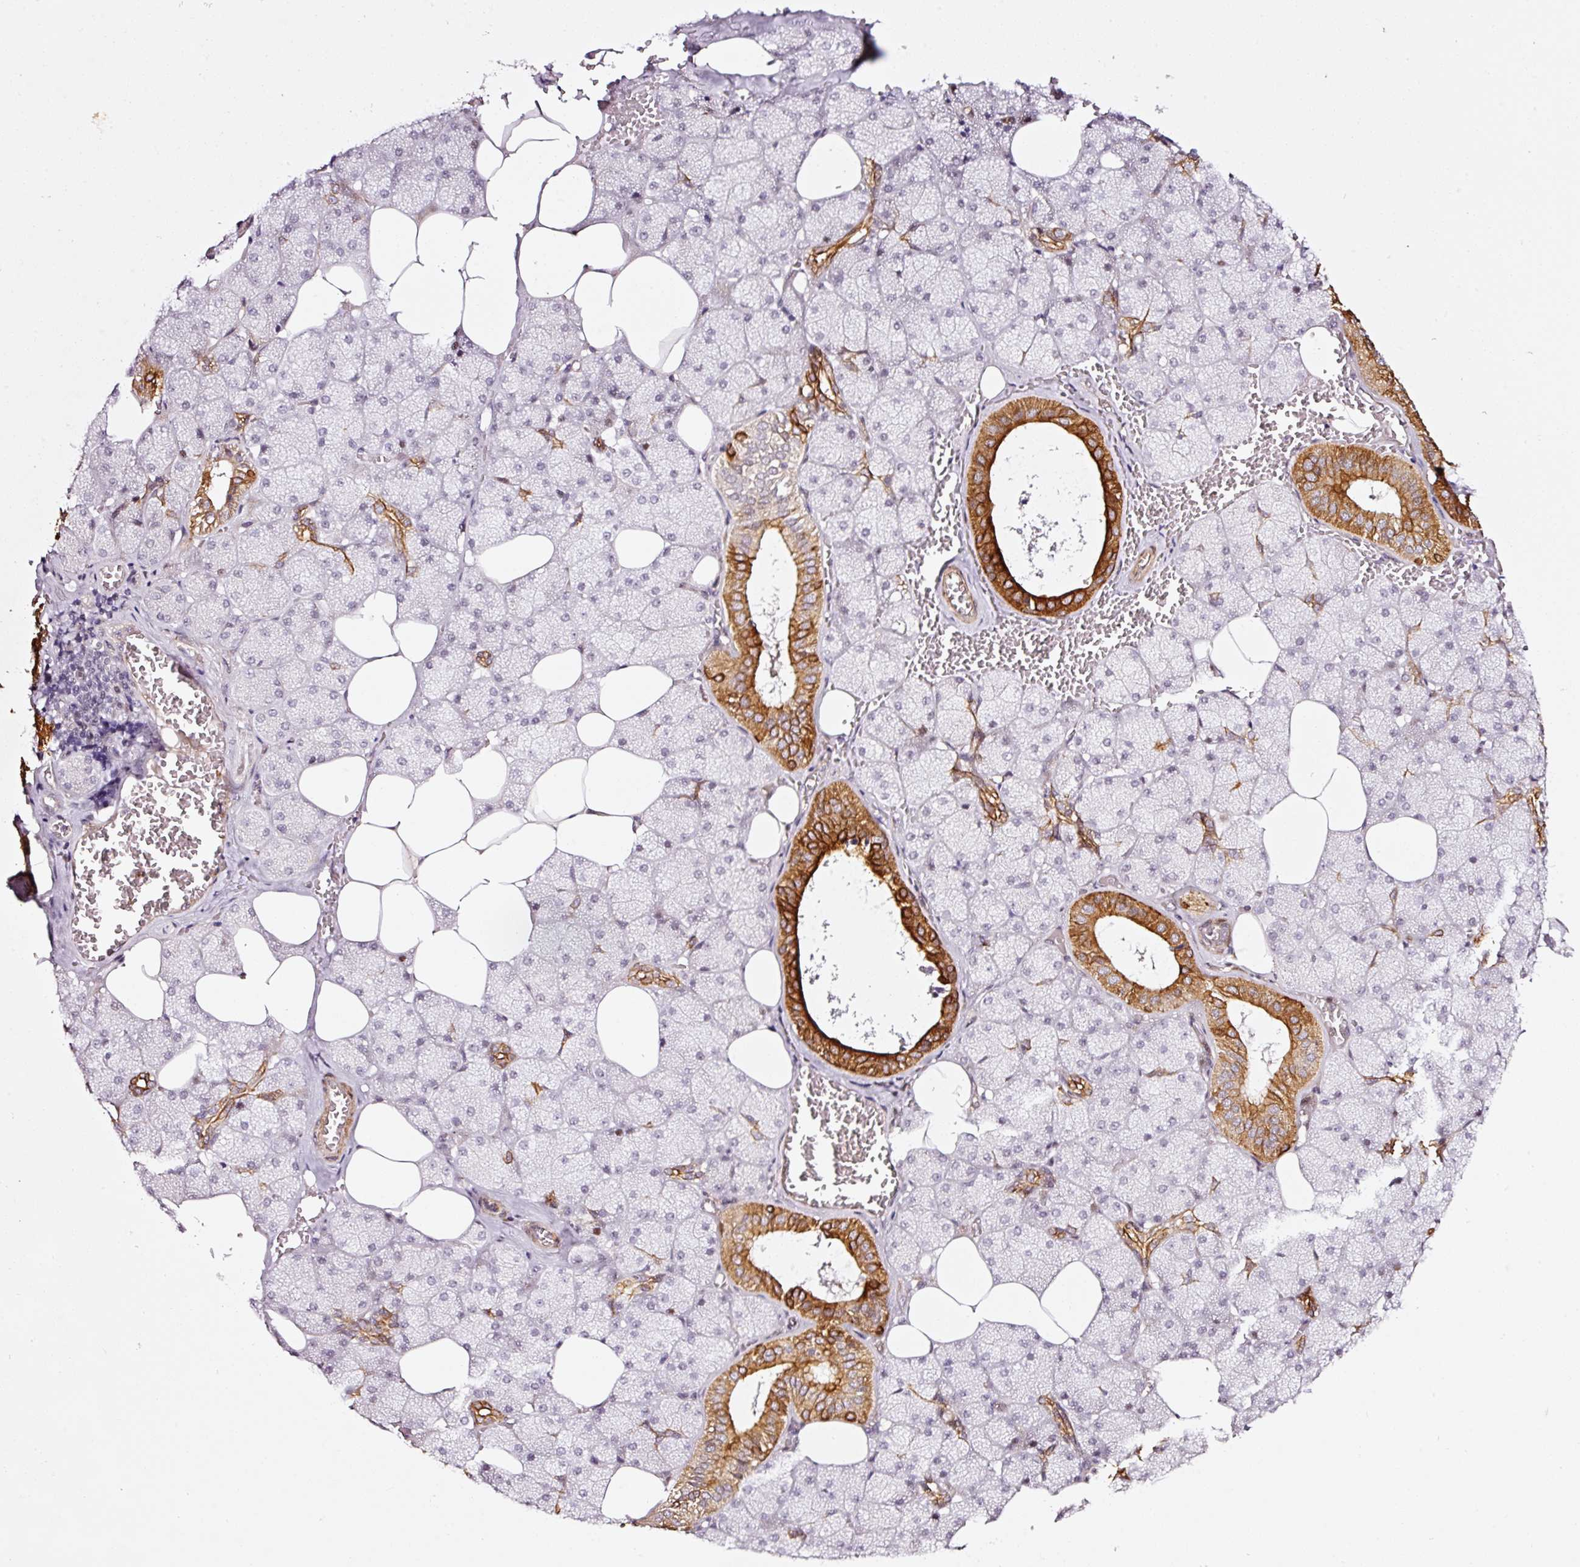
{"staining": {"intensity": "strong", "quantity": "25%-75%", "location": "cytoplasmic/membranous"}, "tissue": "salivary gland", "cell_type": "Glandular cells", "image_type": "normal", "snomed": [{"axis": "morphology", "description": "Normal tissue, NOS"}, {"axis": "topography", "description": "Salivary gland"}, {"axis": "topography", "description": "Peripheral nerve tissue"}], "caption": "Protein expression analysis of unremarkable salivary gland reveals strong cytoplasmic/membranous positivity in about 25%-75% of glandular cells.", "gene": "ANKRD20A1", "patient": {"sex": "male", "age": 38}}